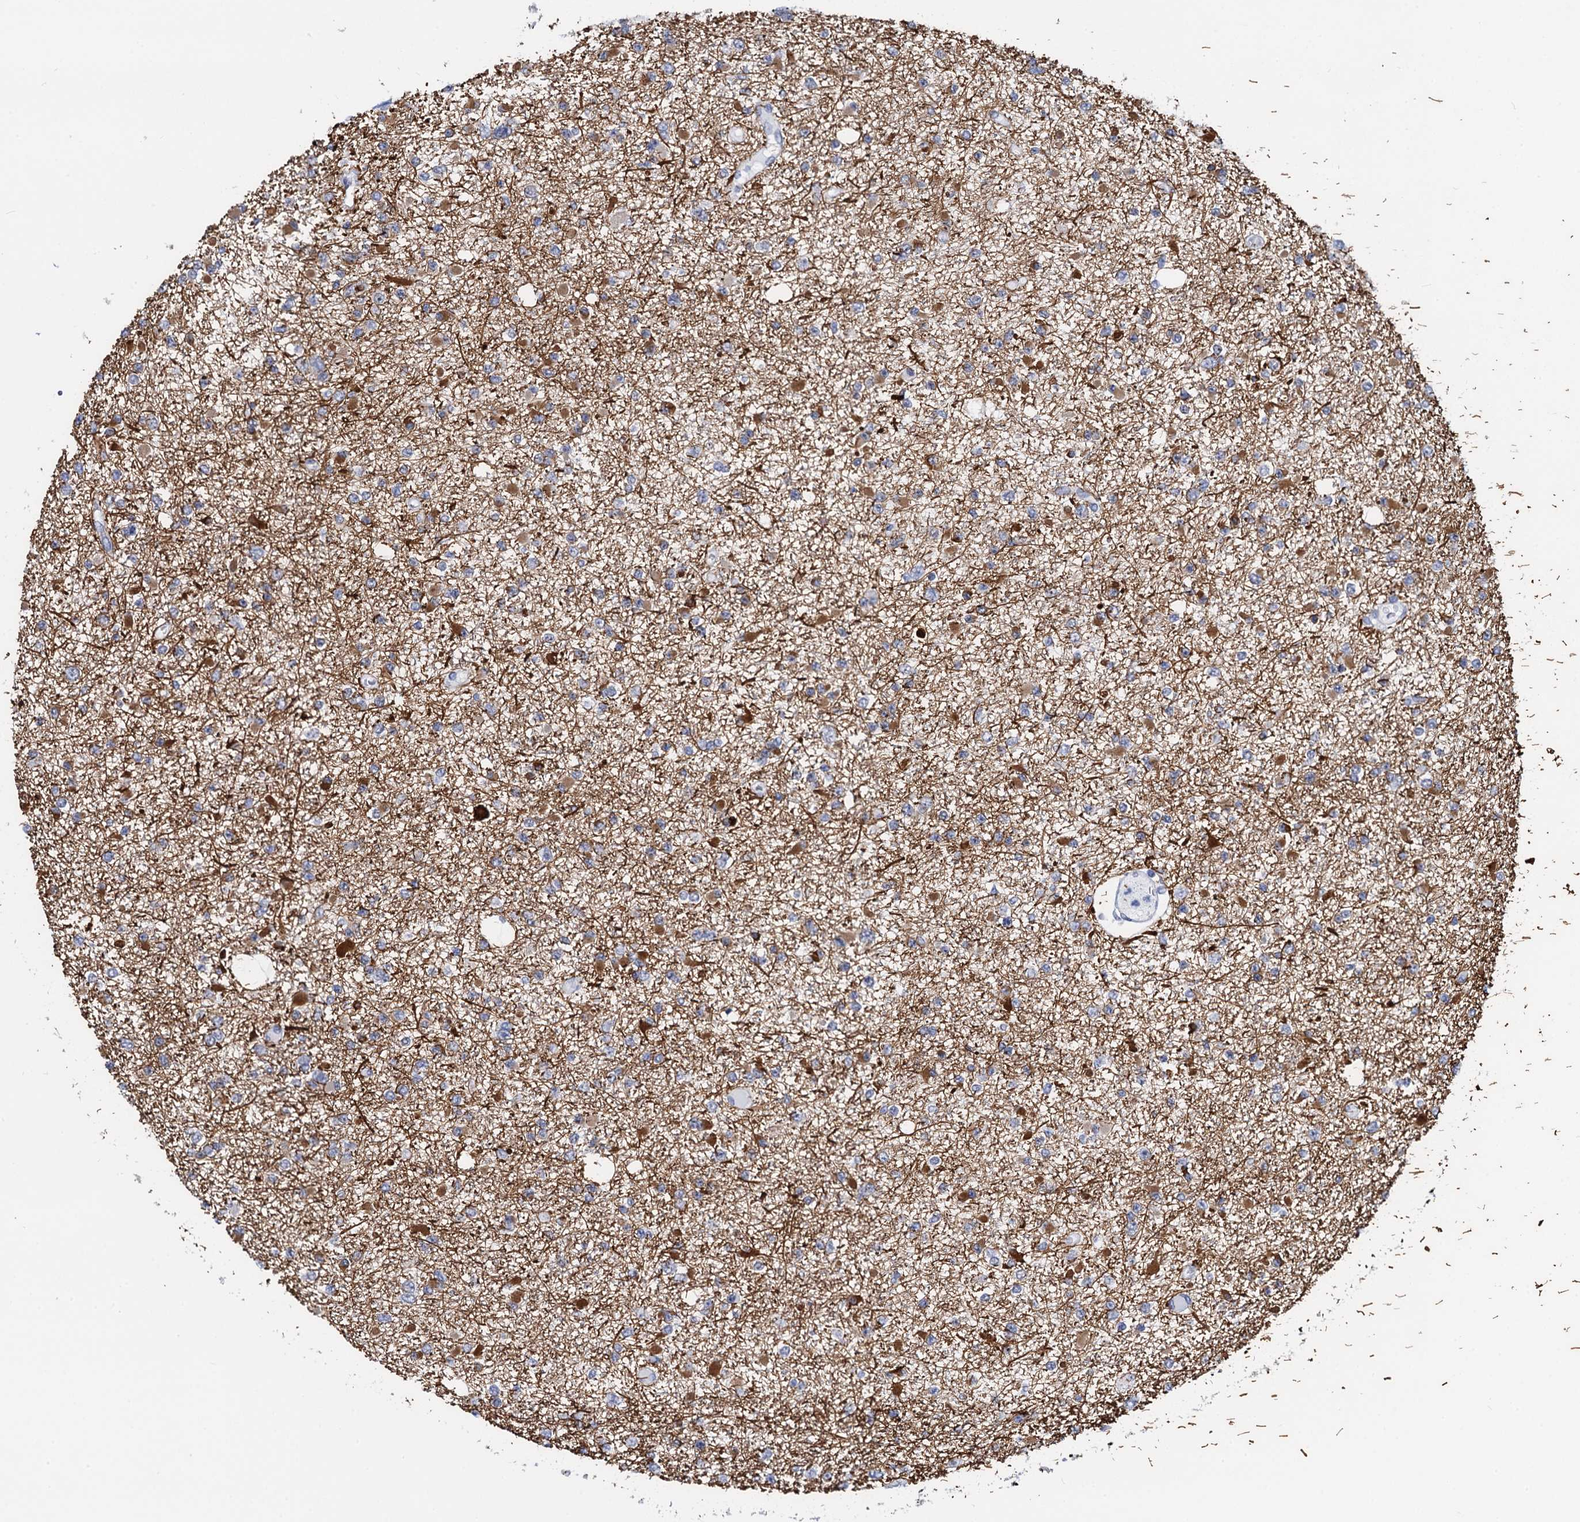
{"staining": {"intensity": "negative", "quantity": "none", "location": "none"}, "tissue": "glioma", "cell_type": "Tumor cells", "image_type": "cancer", "snomed": [{"axis": "morphology", "description": "Glioma, malignant, Low grade"}, {"axis": "topography", "description": "Brain"}], "caption": "This image is of glioma stained with immunohistochemistry to label a protein in brown with the nuclei are counter-stained blue. There is no expression in tumor cells.", "gene": "C16orf87", "patient": {"sex": "female", "age": 22}}